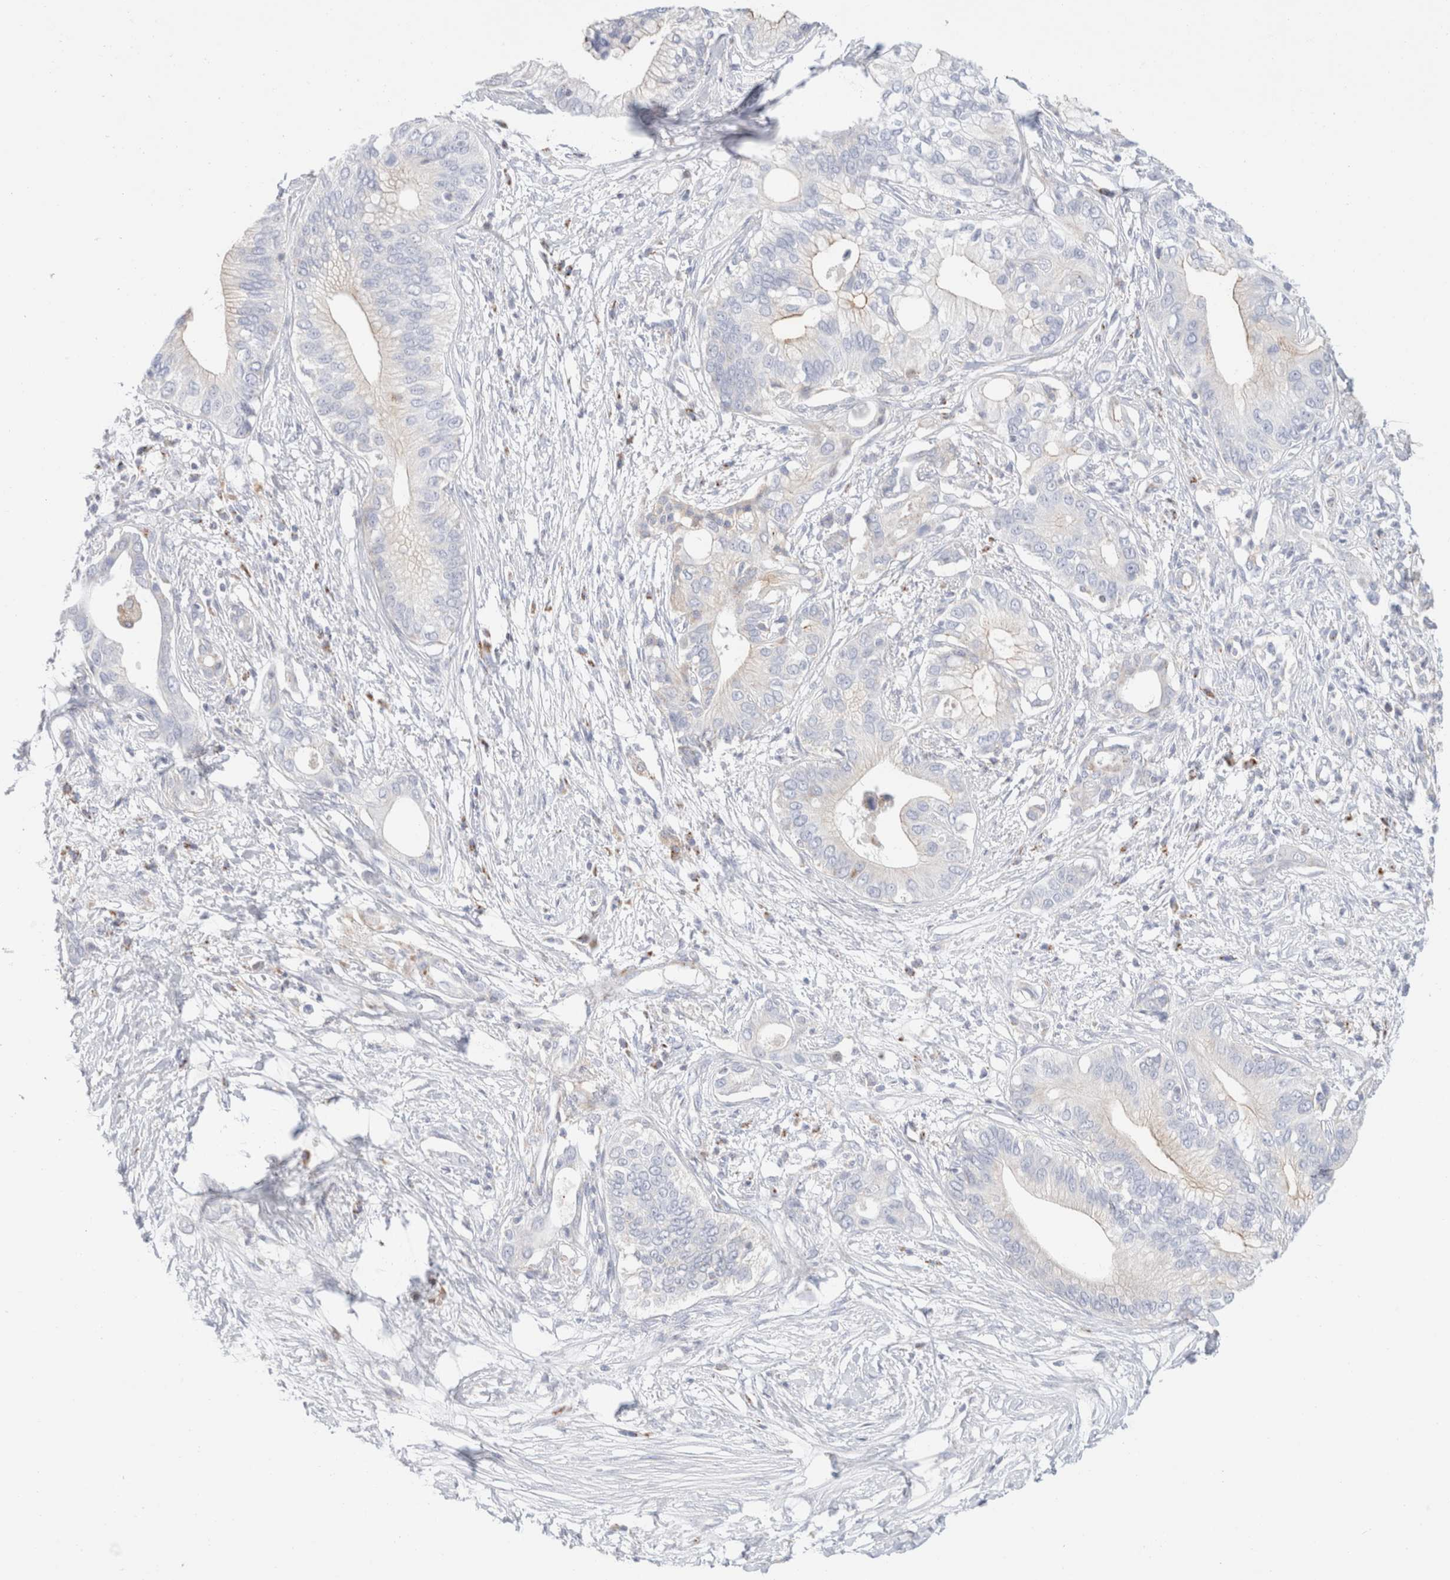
{"staining": {"intensity": "negative", "quantity": "none", "location": "none"}, "tissue": "pancreatic cancer", "cell_type": "Tumor cells", "image_type": "cancer", "snomed": [{"axis": "morphology", "description": "Normal tissue, NOS"}, {"axis": "morphology", "description": "Adenocarcinoma, NOS"}, {"axis": "topography", "description": "Pancreas"}, {"axis": "topography", "description": "Peripheral nerve tissue"}], "caption": "There is no significant positivity in tumor cells of pancreatic adenocarcinoma.", "gene": "ATP6V1C1", "patient": {"sex": "male", "age": 59}}